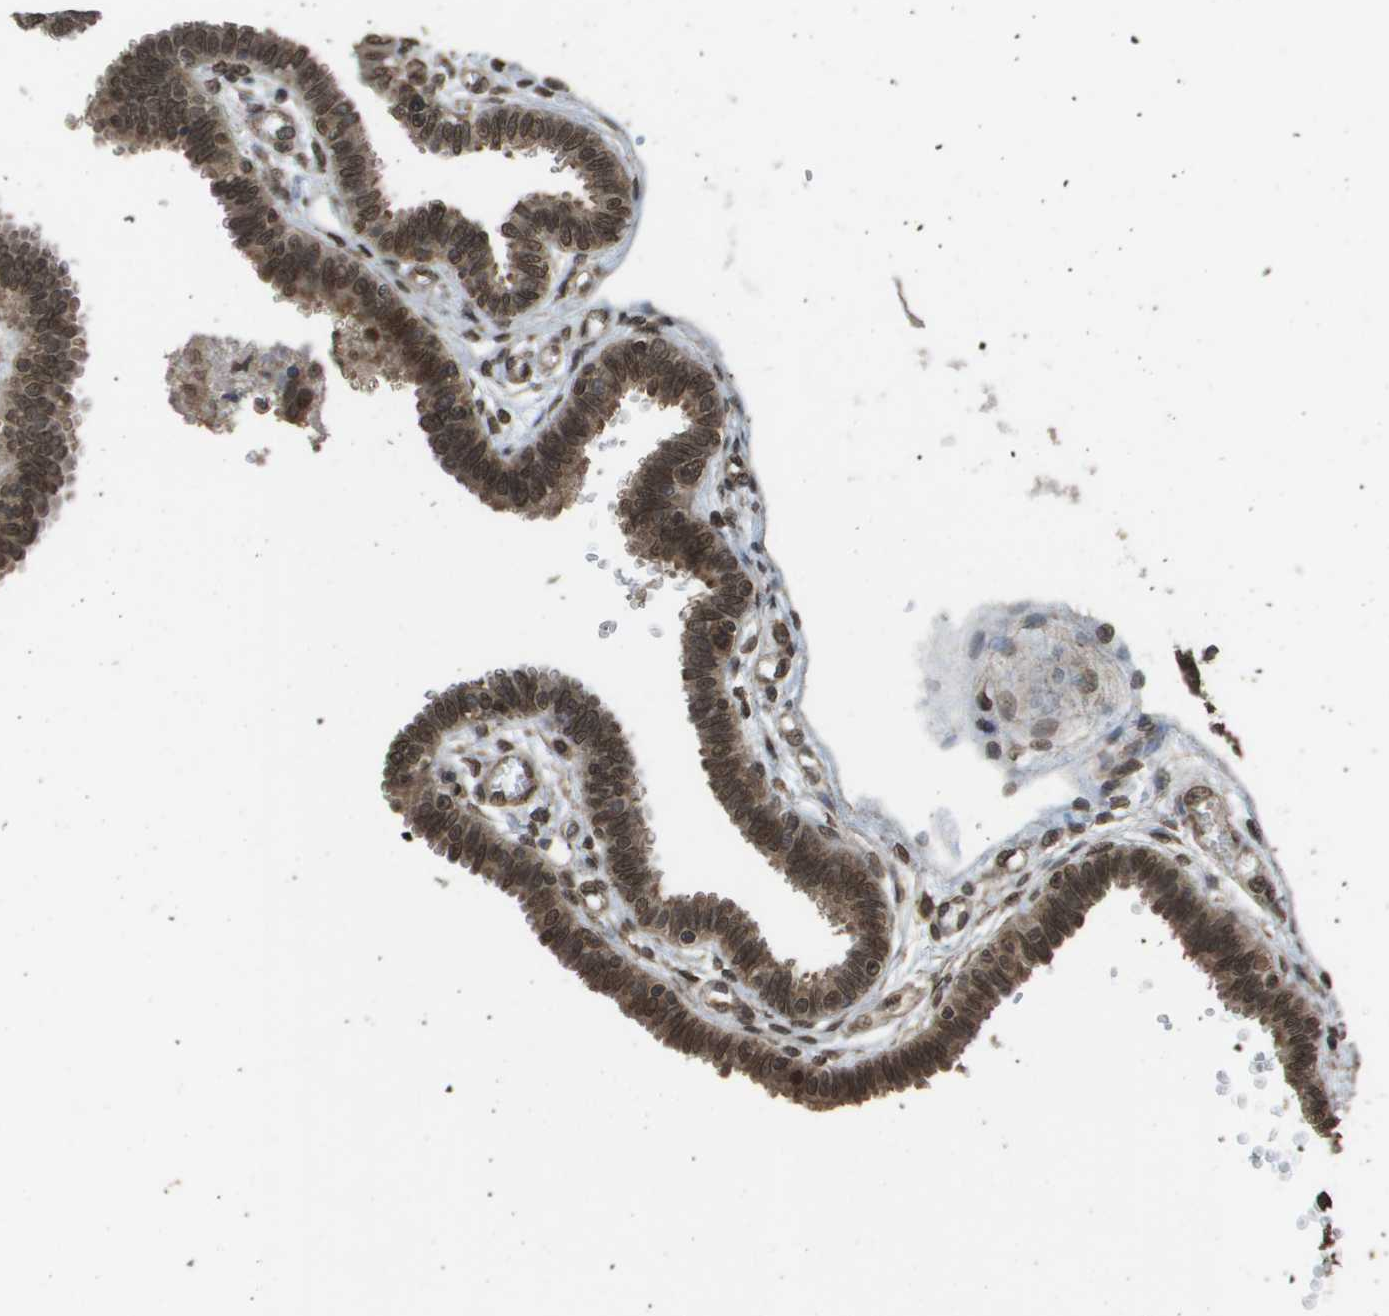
{"staining": {"intensity": "moderate", "quantity": ">75%", "location": "cytoplasmic/membranous,nuclear"}, "tissue": "fallopian tube", "cell_type": "Glandular cells", "image_type": "normal", "snomed": [{"axis": "morphology", "description": "Normal tissue, NOS"}, {"axis": "topography", "description": "Fallopian tube"}], "caption": "Immunohistochemical staining of unremarkable human fallopian tube exhibits medium levels of moderate cytoplasmic/membranous,nuclear positivity in about >75% of glandular cells.", "gene": "AXIN2", "patient": {"sex": "female", "age": 32}}